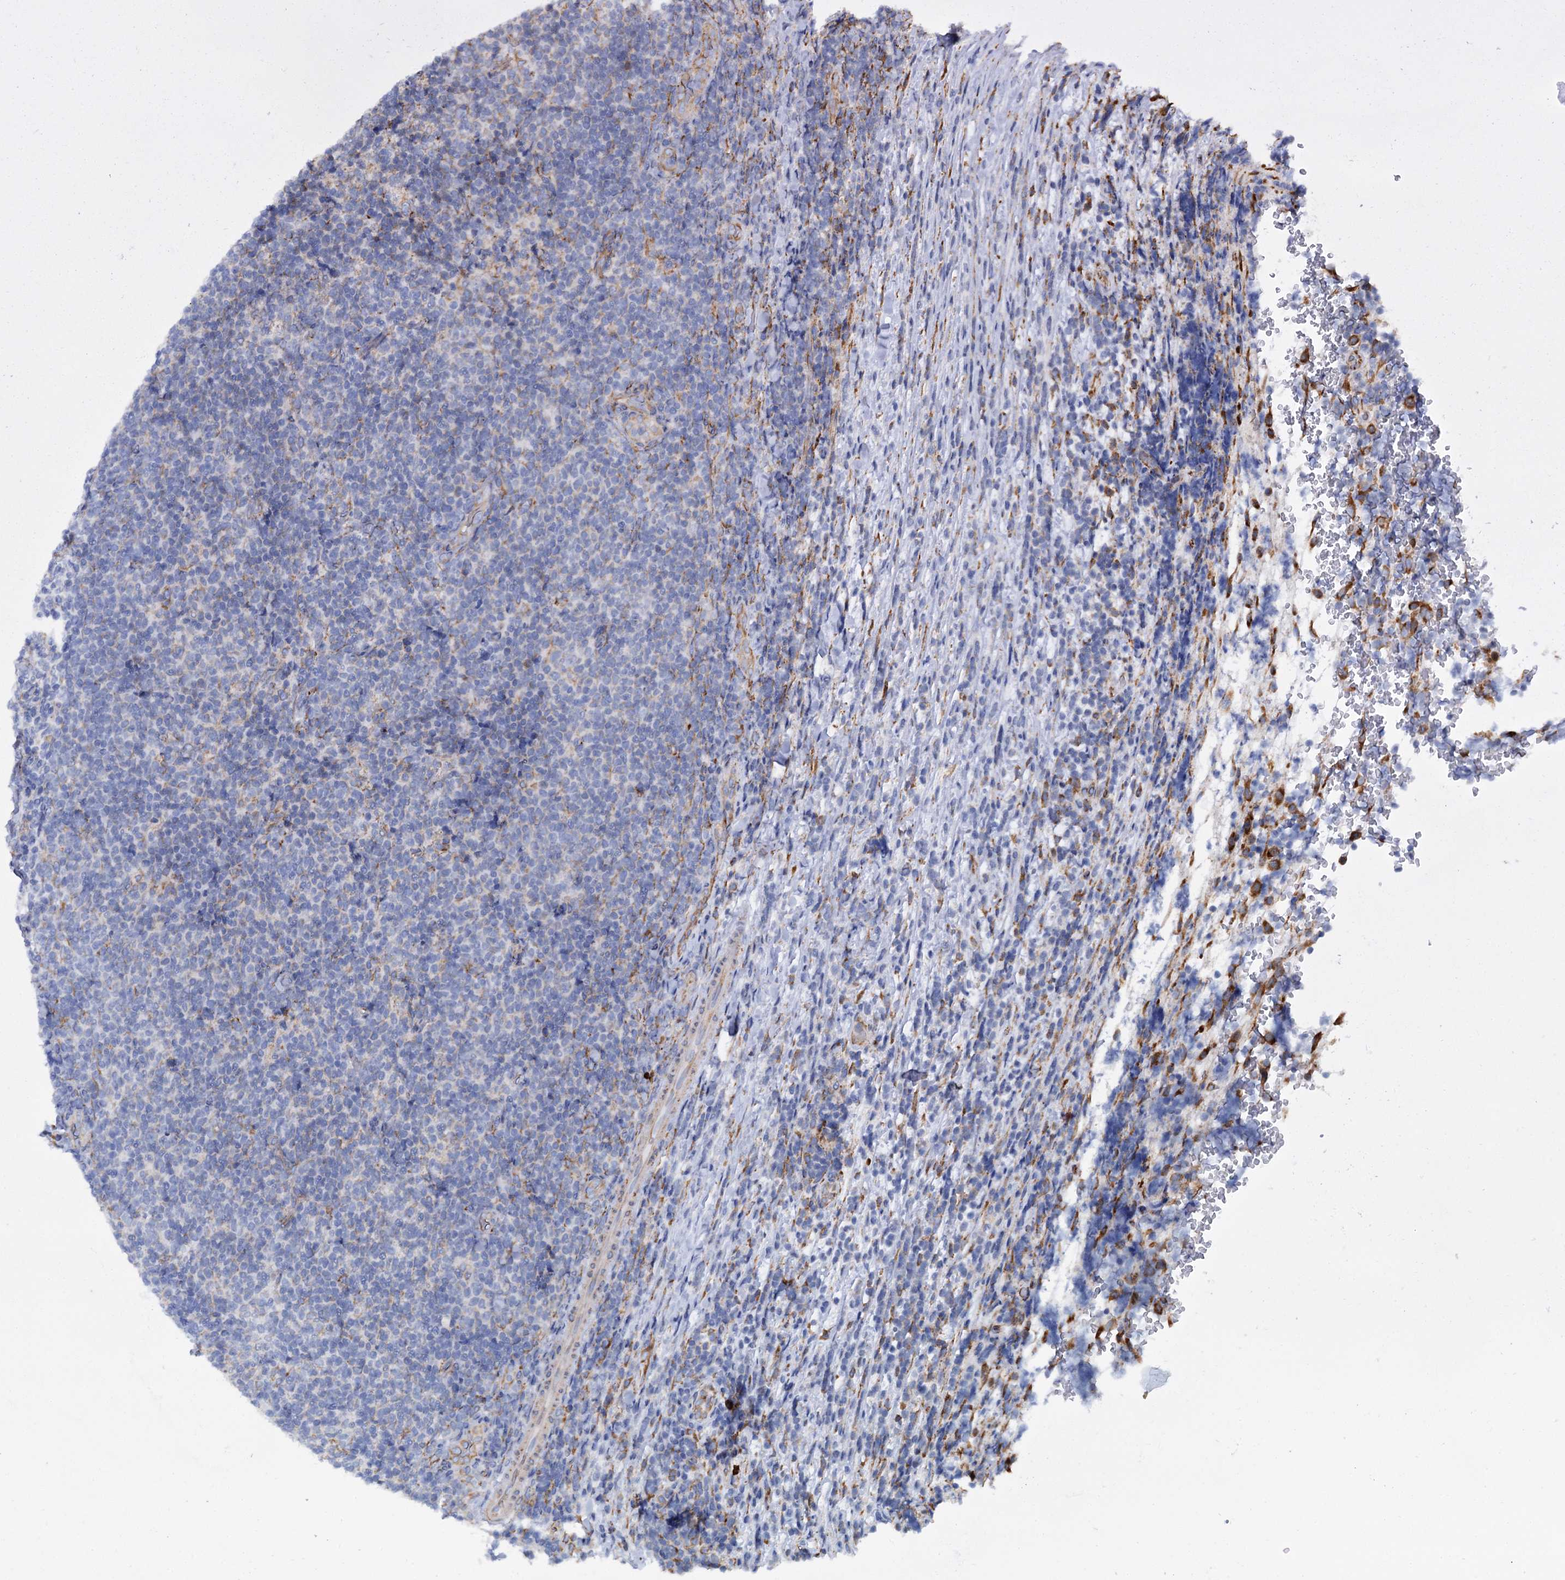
{"staining": {"intensity": "negative", "quantity": "none", "location": "none"}, "tissue": "lymphoma", "cell_type": "Tumor cells", "image_type": "cancer", "snomed": [{"axis": "morphology", "description": "Malignant lymphoma, non-Hodgkin's type, Low grade"}, {"axis": "topography", "description": "Lymph node"}], "caption": "Micrograph shows no significant protein expression in tumor cells of malignant lymphoma, non-Hodgkin's type (low-grade).", "gene": "SHE", "patient": {"sex": "male", "age": 66}}